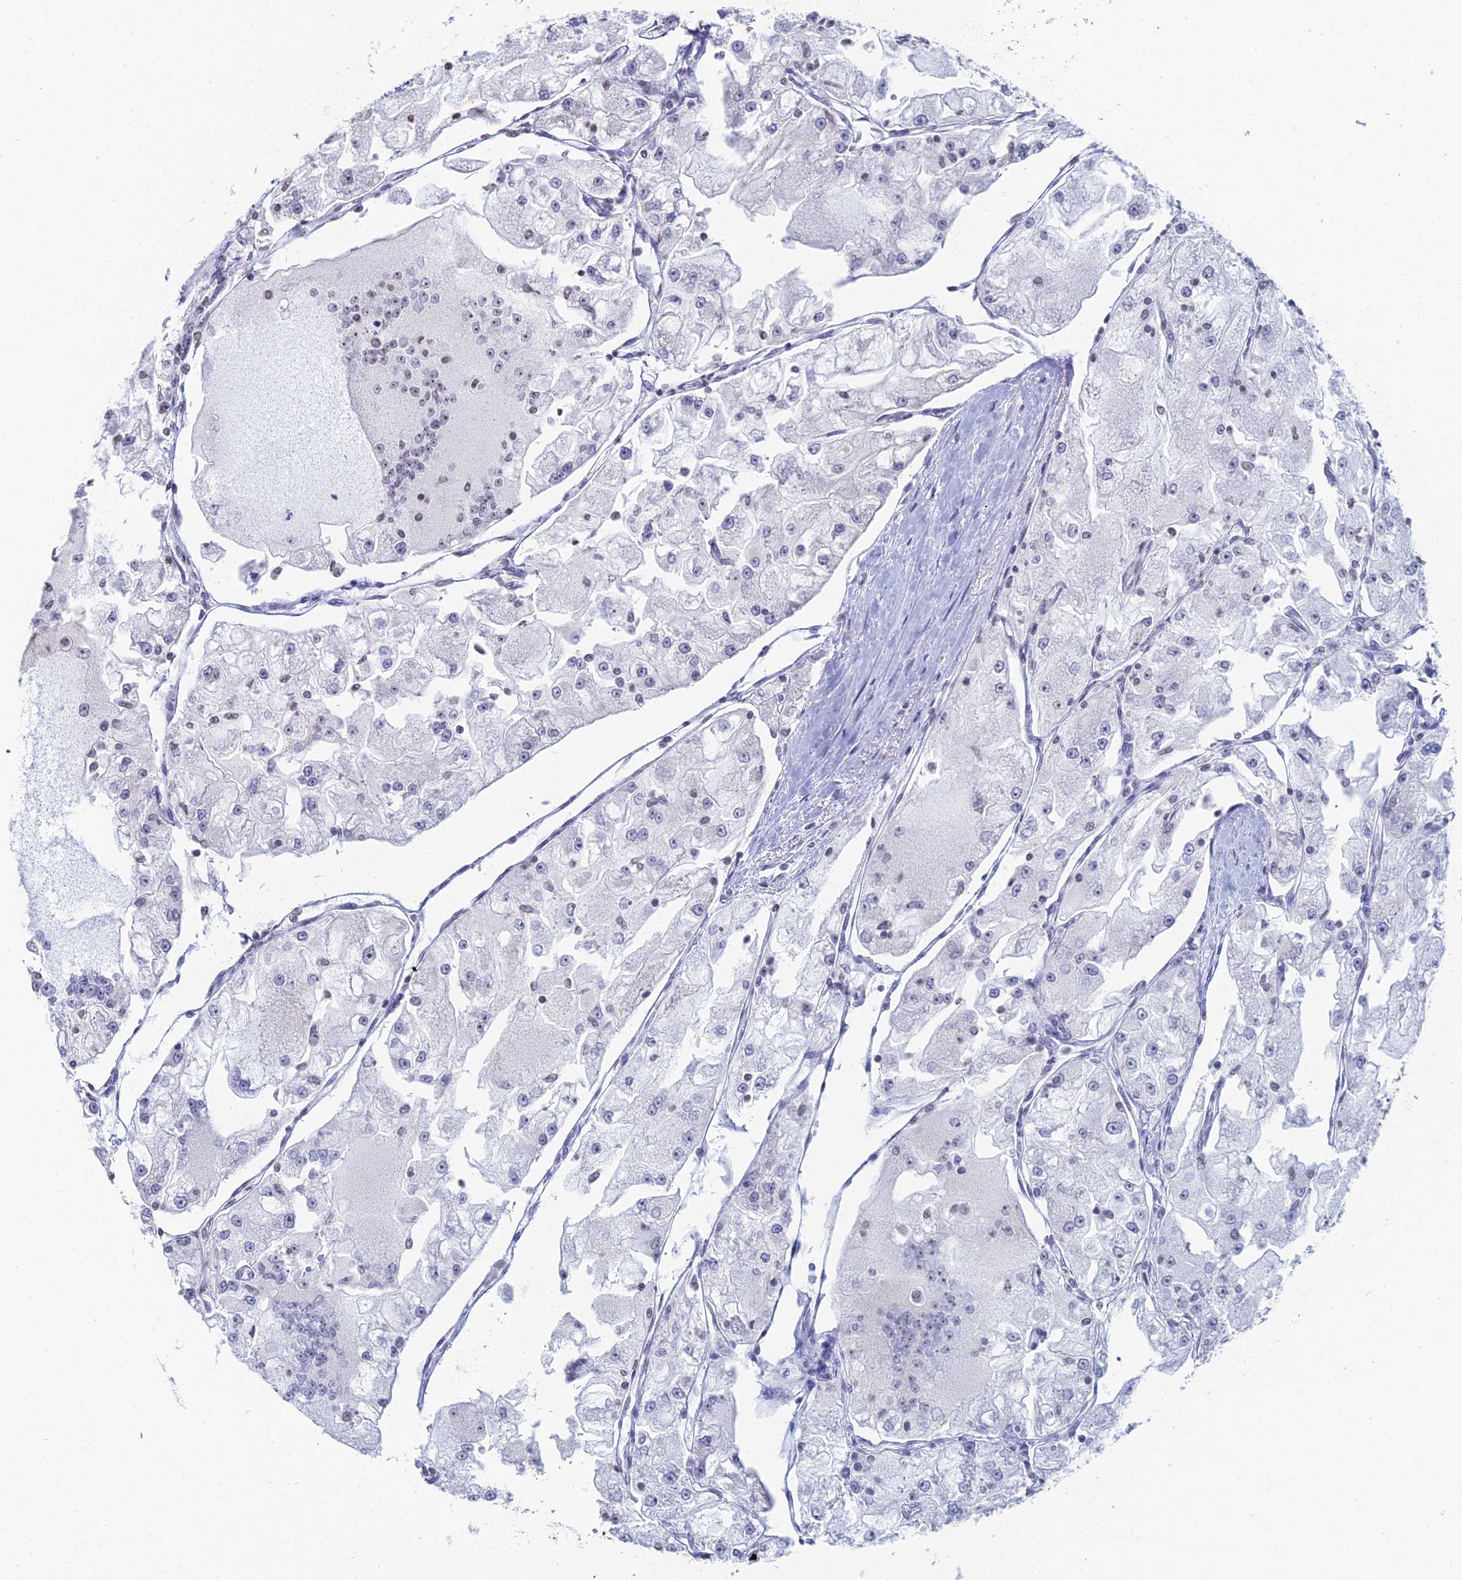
{"staining": {"intensity": "negative", "quantity": "none", "location": "none"}, "tissue": "renal cancer", "cell_type": "Tumor cells", "image_type": "cancer", "snomed": [{"axis": "morphology", "description": "Adenocarcinoma, NOS"}, {"axis": "topography", "description": "Kidney"}], "caption": "High power microscopy micrograph of an IHC image of renal adenocarcinoma, revealing no significant staining in tumor cells.", "gene": "PRR22", "patient": {"sex": "female", "age": 72}}